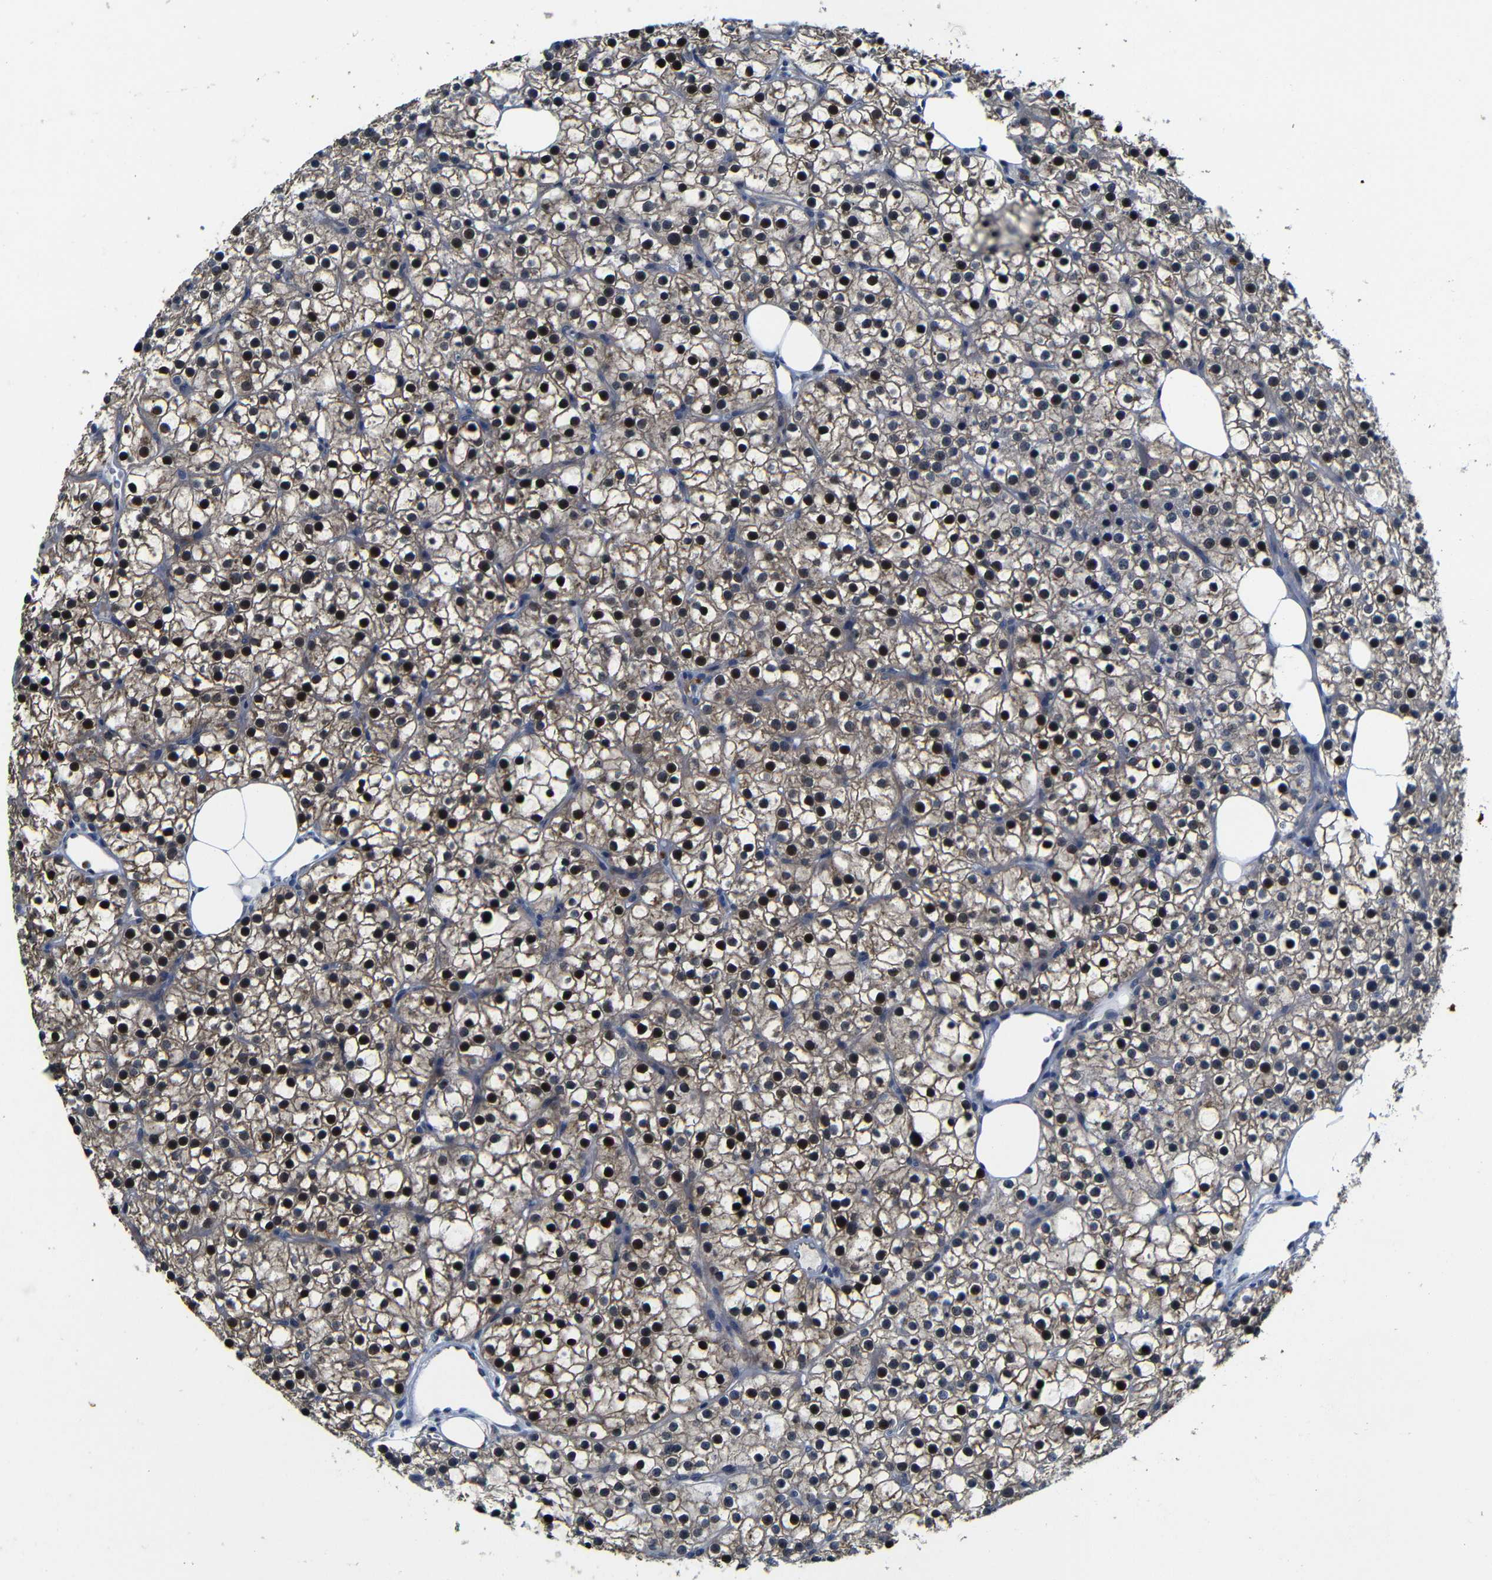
{"staining": {"intensity": "moderate", "quantity": "25%-75%", "location": "cytoplasmic/membranous,nuclear"}, "tissue": "parathyroid gland", "cell_type": "Glandular cells", "image_type": "normal", "snomed": [{"axis": "morphology", "description": "Normal tissue, NOS"}, {"axis": "morphology", "description": "Adenoma, NOS"}, {"axis": "topography", "description": "Parathyroid gland"}], "caption": "IHC histopathology image of normal parathyroid gland: human parathyroid gland stained using immunohistochemistry reveals medium levels of moderate protein expression localized specifically in the cytoplasmic/membranous,nuclear of glandular cells, appearing as a cytoplasmic/membranous,nuclear brown color.", "gene": "FURIN", "patient": {"sex": "female", "age": 70}}